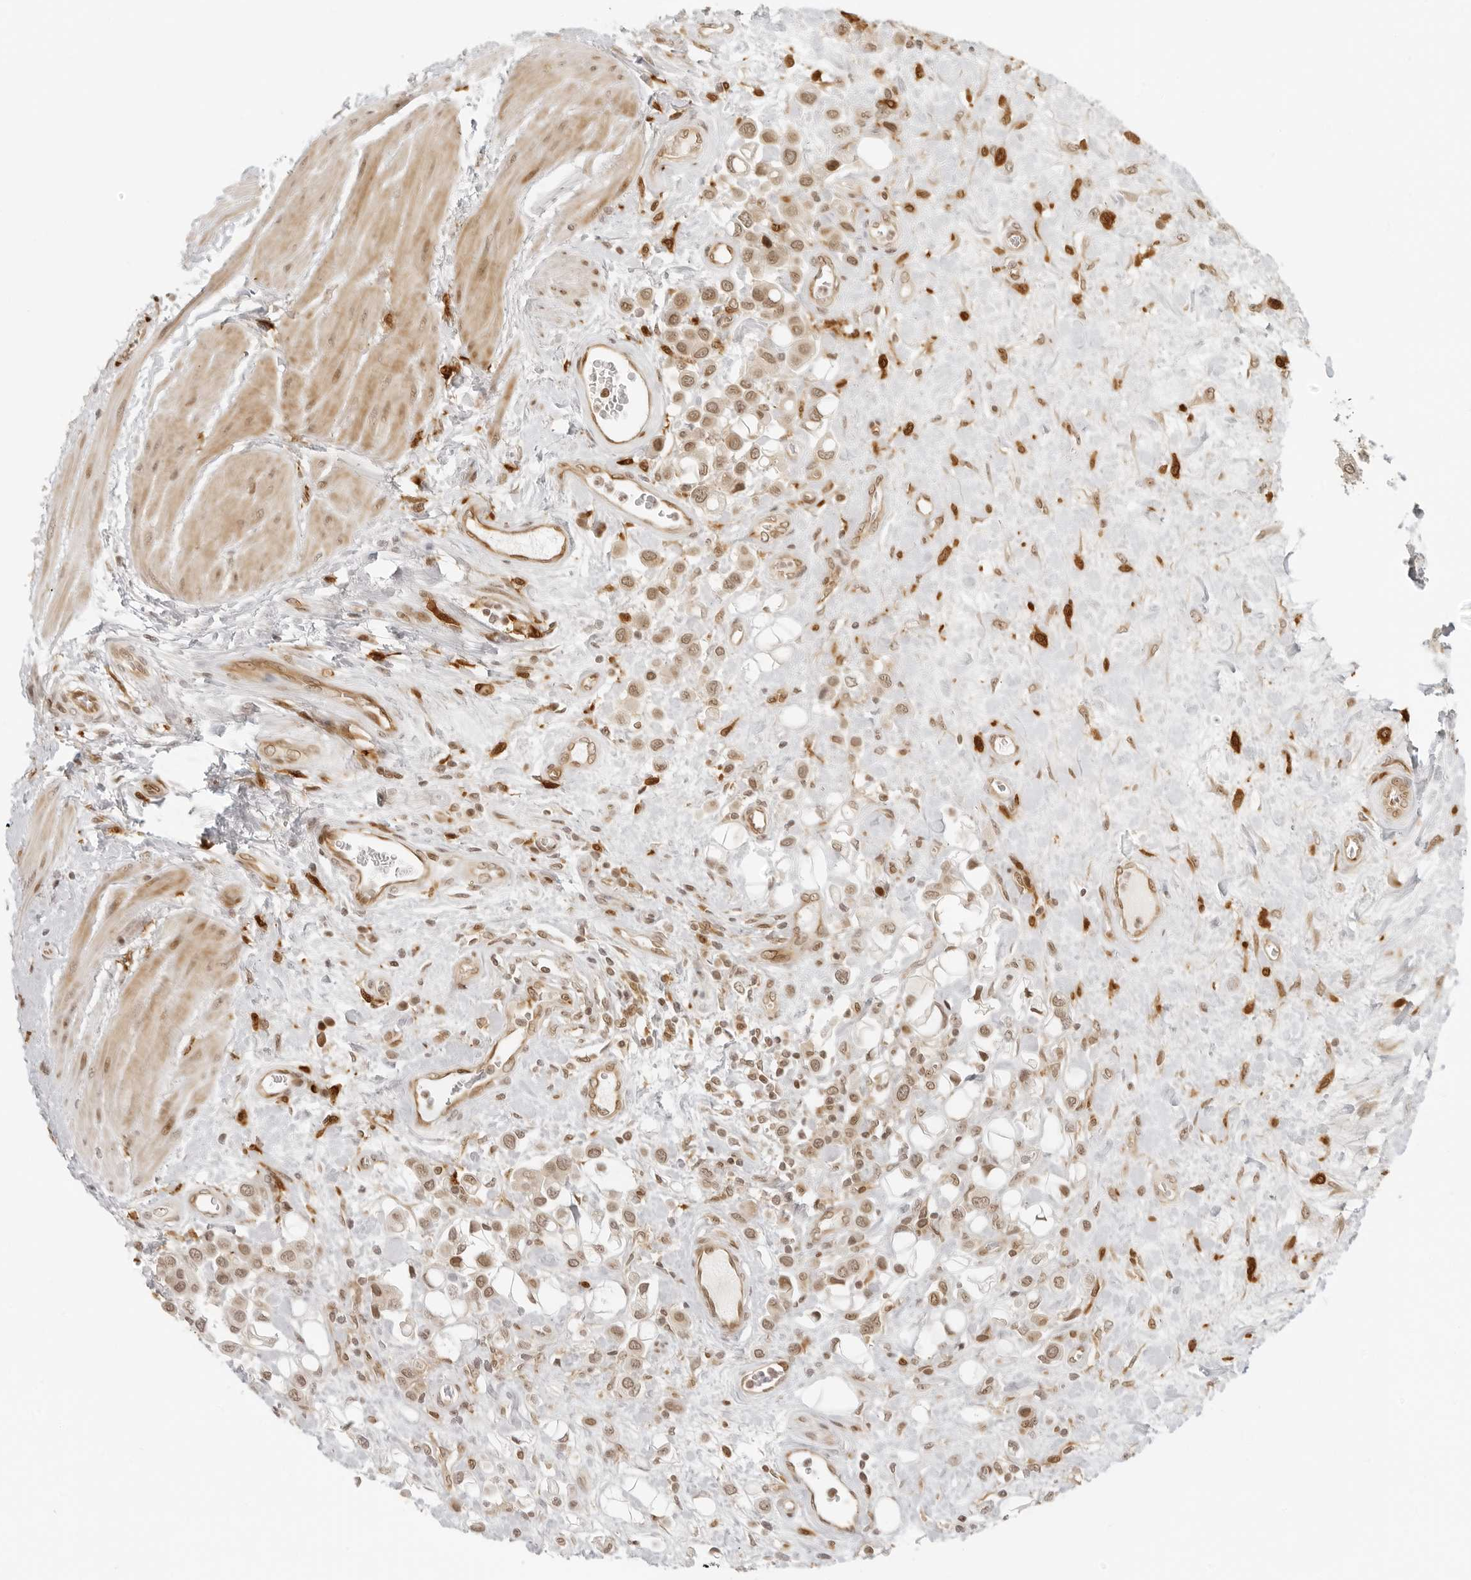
{"staining": {"intensity": "moderate", "quantity": ">75%", "location": "nuclear"}, "tissue": "urothelial cancer", "cell_type": "Tumor cells", "image_type": "cancer", "snomed": [{"axis": "morphology", "description": "Urothelial carcinoma, High grade"}, {"axis": "topography", "description": "Urinary bladder"}], "caption": "Immunohistochemistry (IHC) histopathology image of human urothelial cancer stained for a protein (brown), which demonstrates medium levels of moderate nuclear staining in approximately >75% of tumor cells.", "gene": "ZNF407", "patient": {"sex": "male", "age": 50}}